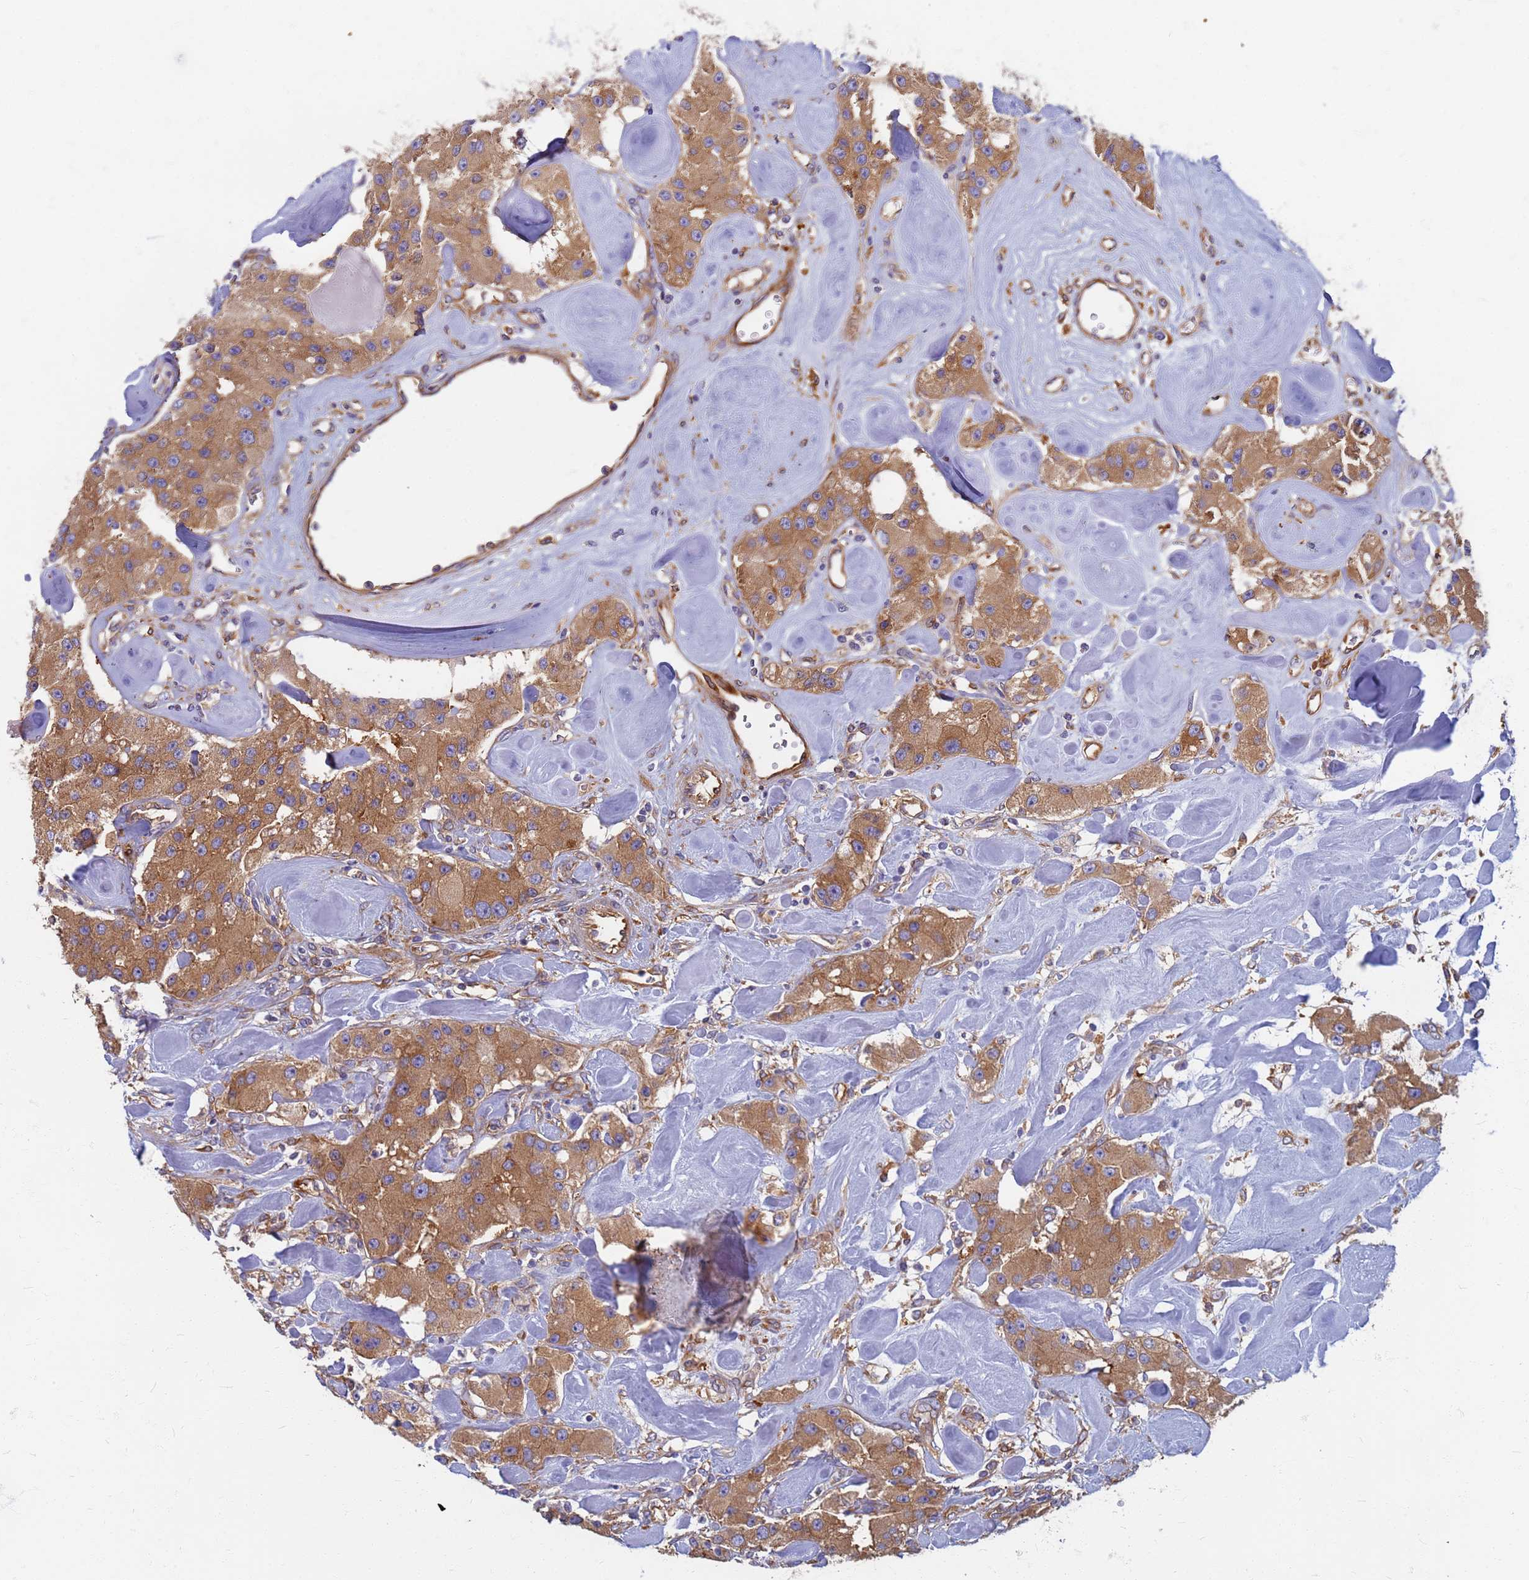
{"staining": {"intensity": "moderate", "quantity": ">75%", "location": "cytoplasmic/membranous"}, "tissue": "carcinoid", "cell_type": "Tumor cells", "image_type": "cancer", "snomed": [{"axis": "morphology", "description": "Carcinoid, malignant, NOS"}, {"axis": "topography", "description": "Pancreas"}], "caption": "The immunohistochemical stain highlights moderate cytoplasmic/membranous expression in tumor cells of carcinoid (malignant) tissue.", "gene": "EEA1", "patient": {"sex": "male", "age": 41}}